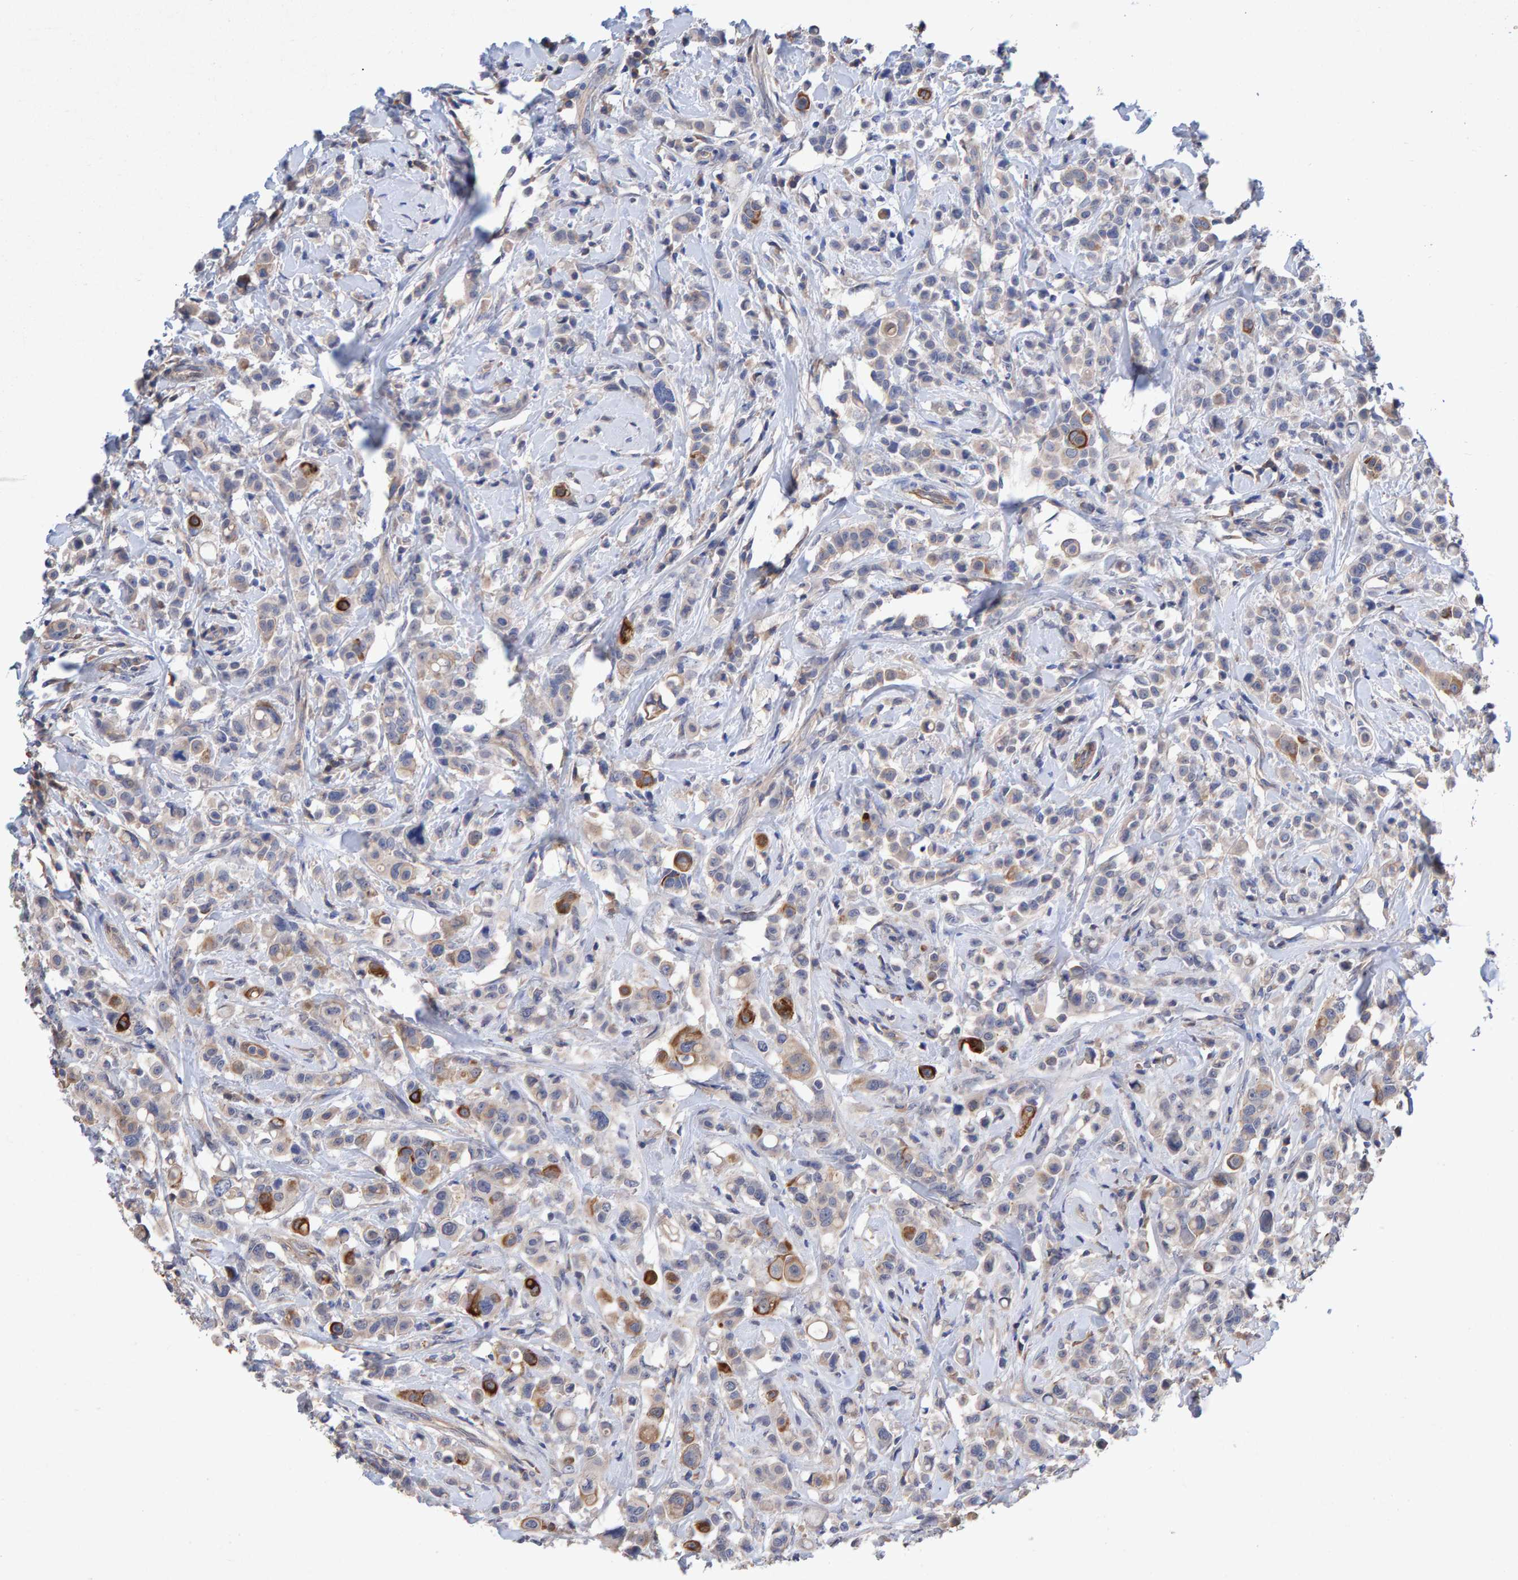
{"staining": {"intensity": "moderate", "quantity": "<25%", "location": "cytoplasmic/membranous"}, "tissue": "breast cancer", "cell_type": "Tumor cells", "image_type": "cancer", "snomed": [{"axis": "morphology", "description": "Duct carcinoma"}, {"axis": "topography", "description": "Breast"}], "caption": "Moderate cytoplasmic/membranous protein expression is appreciated in approximately <25% of tumor cells in breast infiltrating ductal carcinoma.", "gene": "EFR3A", "patient": {"sex": "female", "age": 27}}